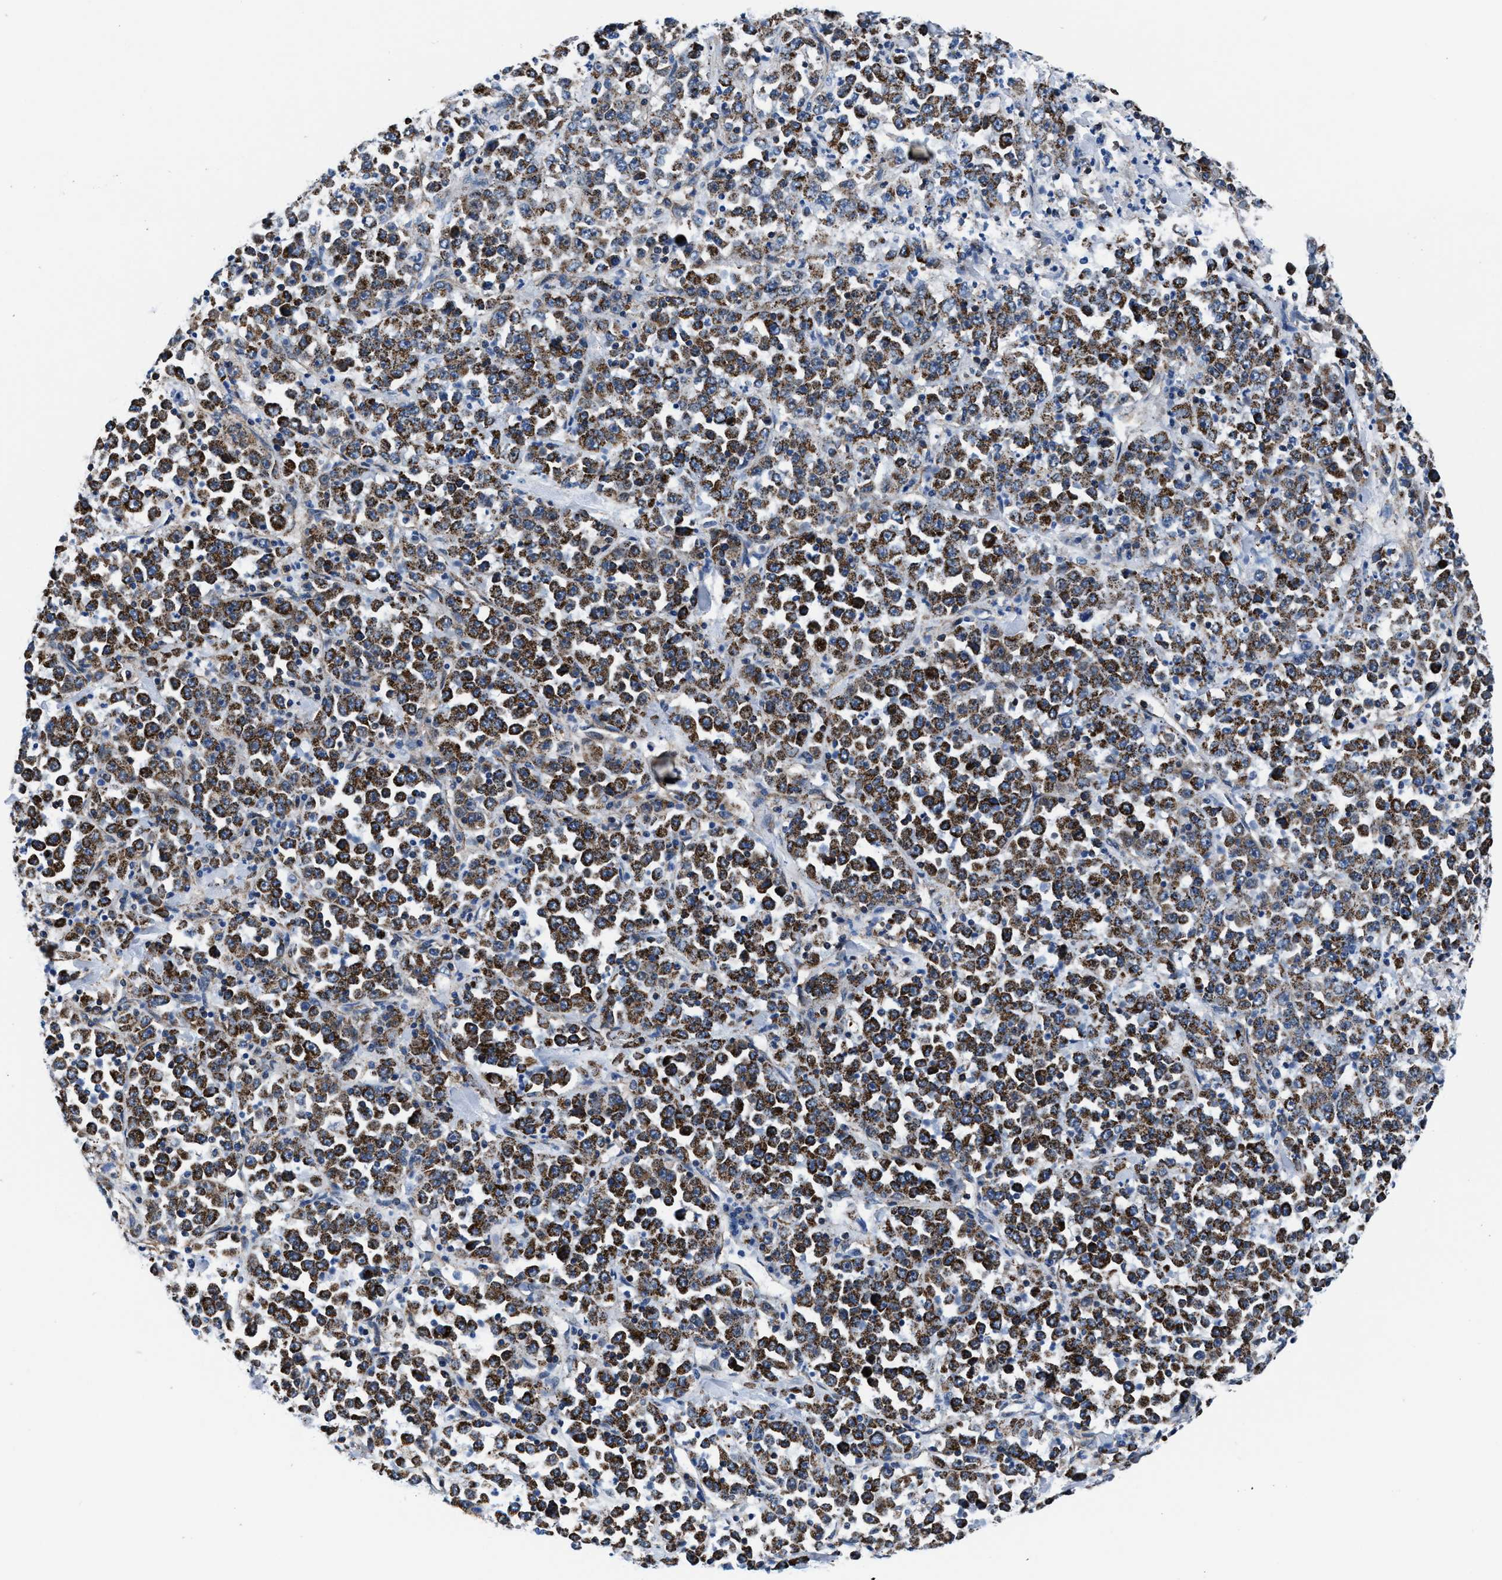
{"staining": {"intensity": "strong", "quantity": ">75%", "location": "cytoplasmic/membranous"}, "tissue": "stomach cancer", "cell_type": "Tumor cells", "image_type": "cancer", "snomed": [{"axis": "morphology", "description": "Normal tissue, NOS"}, {"axis": "morphology", "description": "Adenocarcinoma, NOS"}, {"axis": "topography", "description": "Stomach, upper"}, {"axis": "topography", "description": "Stomach"}], "caption": "Immunohistochemical staining of human stomach adenocarcinoma reveals high levels of strong cytoplasmic/membranous staining in about >75% of tumor cells.", "gene": "NKTR", "patient": {"sex": "male", "age": 59}}